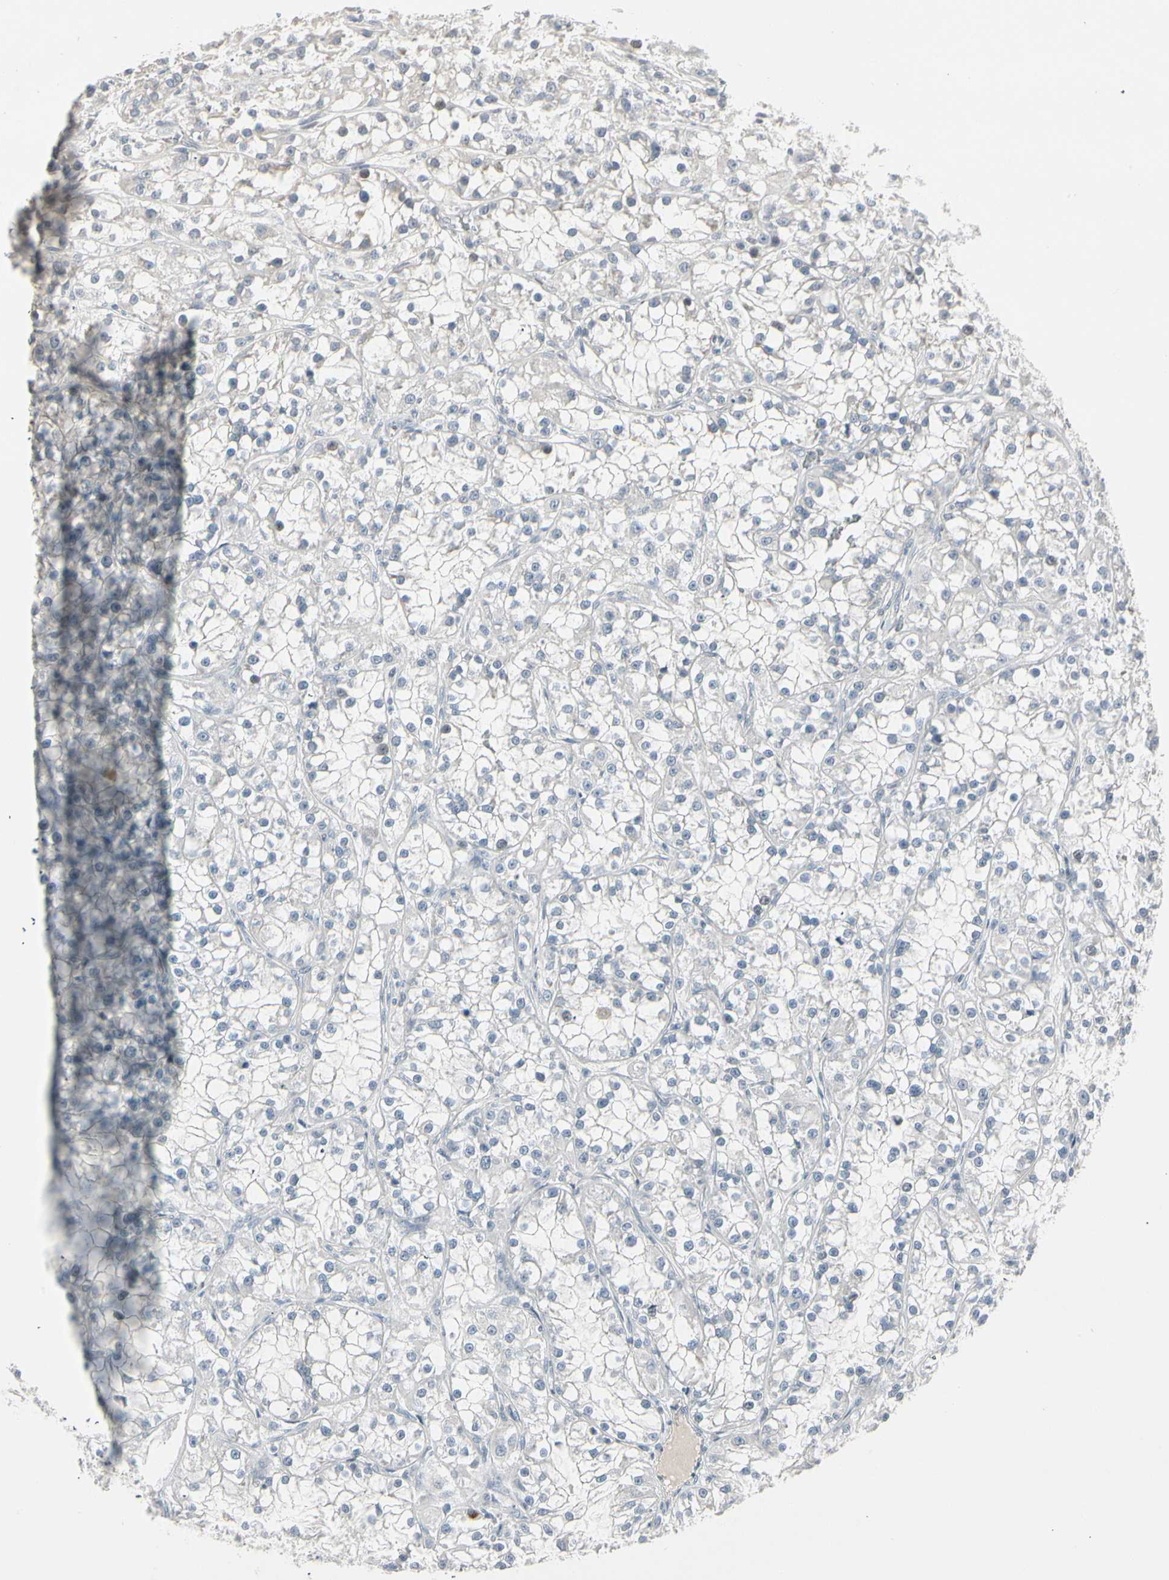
{"staining": {"intensity": "negative", "quantity": "none", "location": "none"}, "tissue": "renal cancer", "cell_type": "Tumor cells", "image_type": "cancer", "snomed": [{"axis": "morphology", "description": "Adenocarcinoma, NOS"}, {"axis": "topography", "description": "Kidney"}], "caption": "Immunohistochemical staining of human renal cancer (adenocarcinoma) reveals no significant positivity in tumor cells.", "gene": "DMPK", "patient": {"sex": "female", "age": 52}}